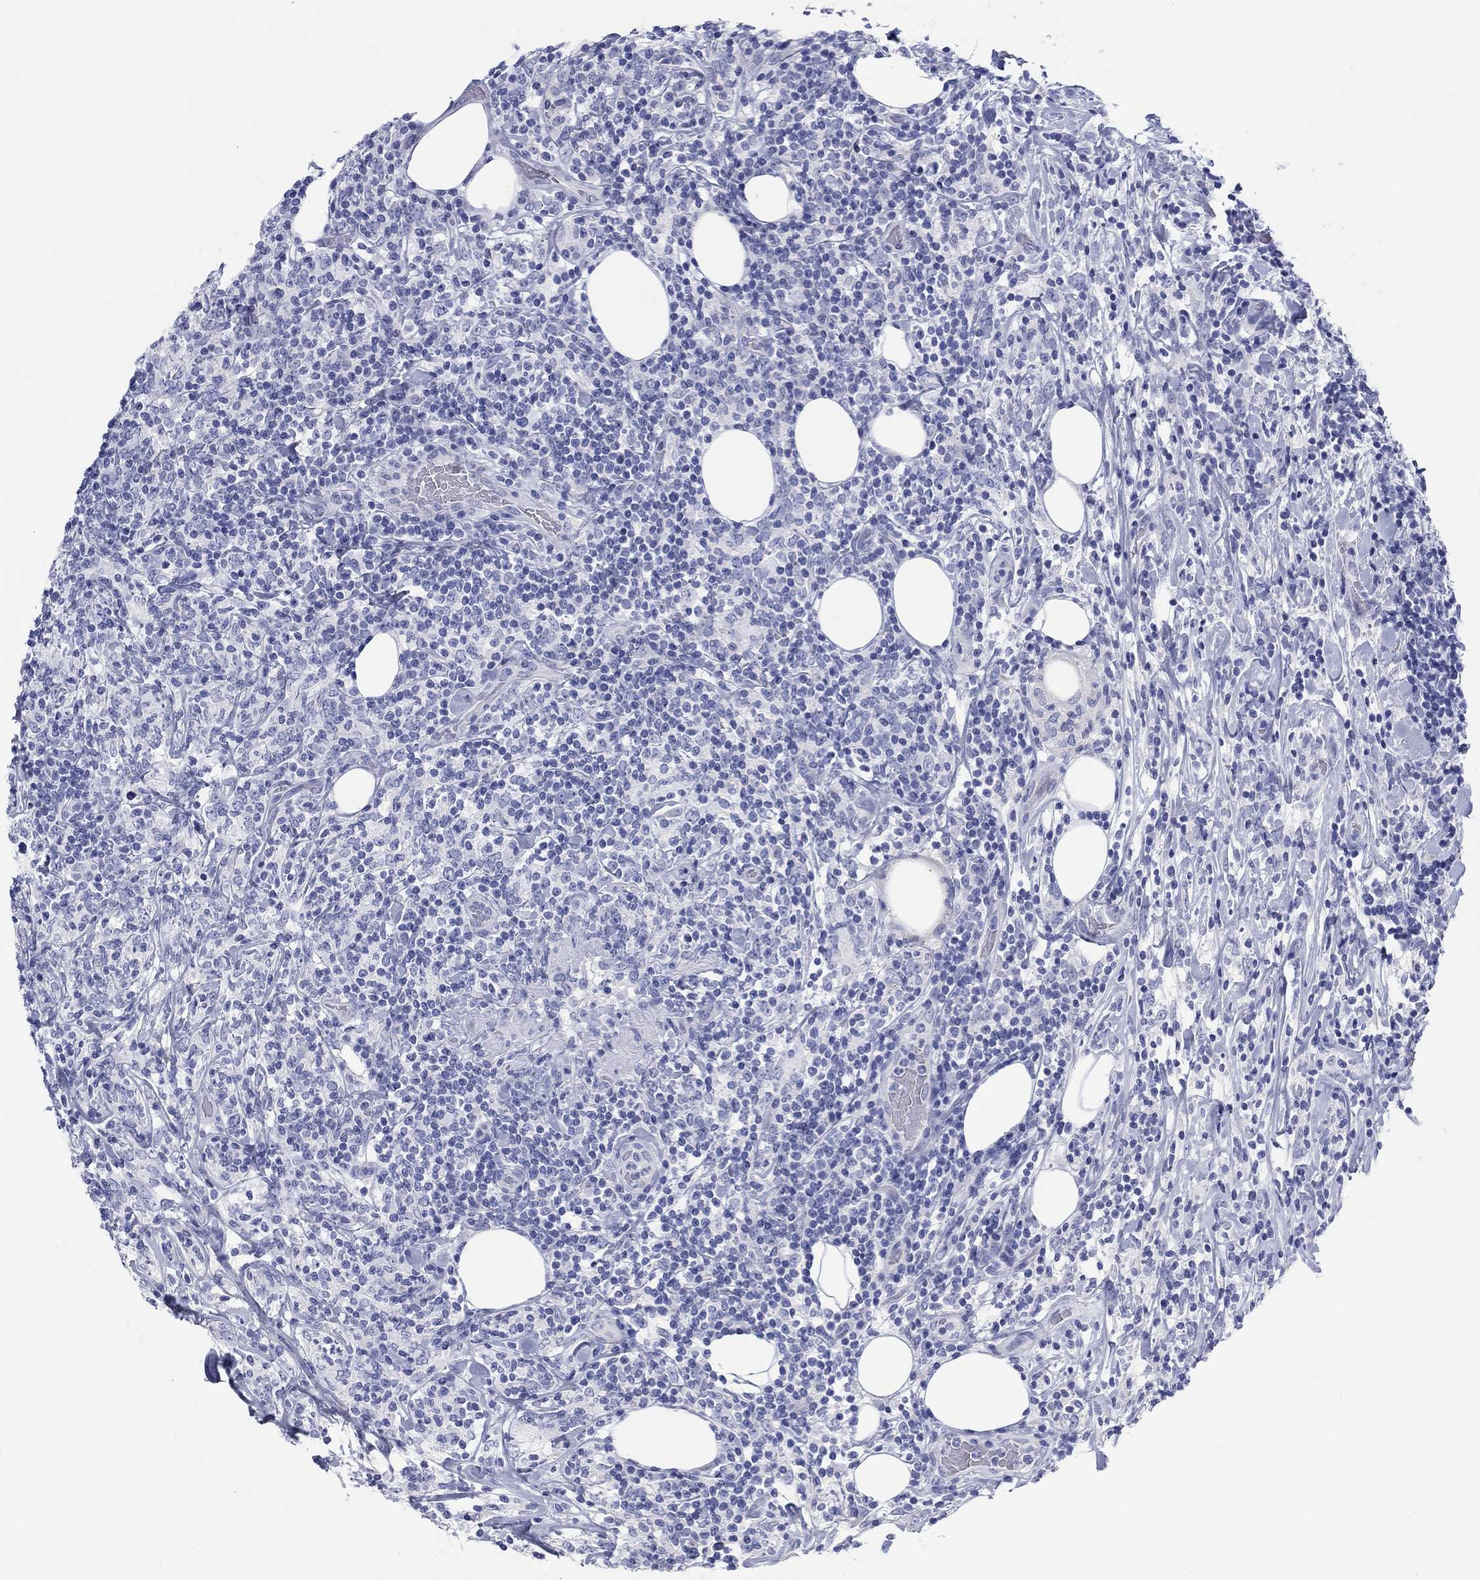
{"staining": {"intensity": "negative", "quantity": "none", "location": "none"}, "tissue": "lymphoma", "cell_type": "Tumor cells", "image_type": "cancer", "snomed": [{"axis": "morphology", "description": "Malignant lymphoma, non-Hodgkin's type, High grade"}, {"axis": "topography", "description": "Lymph node"}], "caption": "Immunohistochemical staining of human high-grade malignant lymphoma, non-Hodgkin's type reveals no significant staining in tumor cells.", "gene": "ATP1B1", "patient": {"sex": "female", "age": 84}}